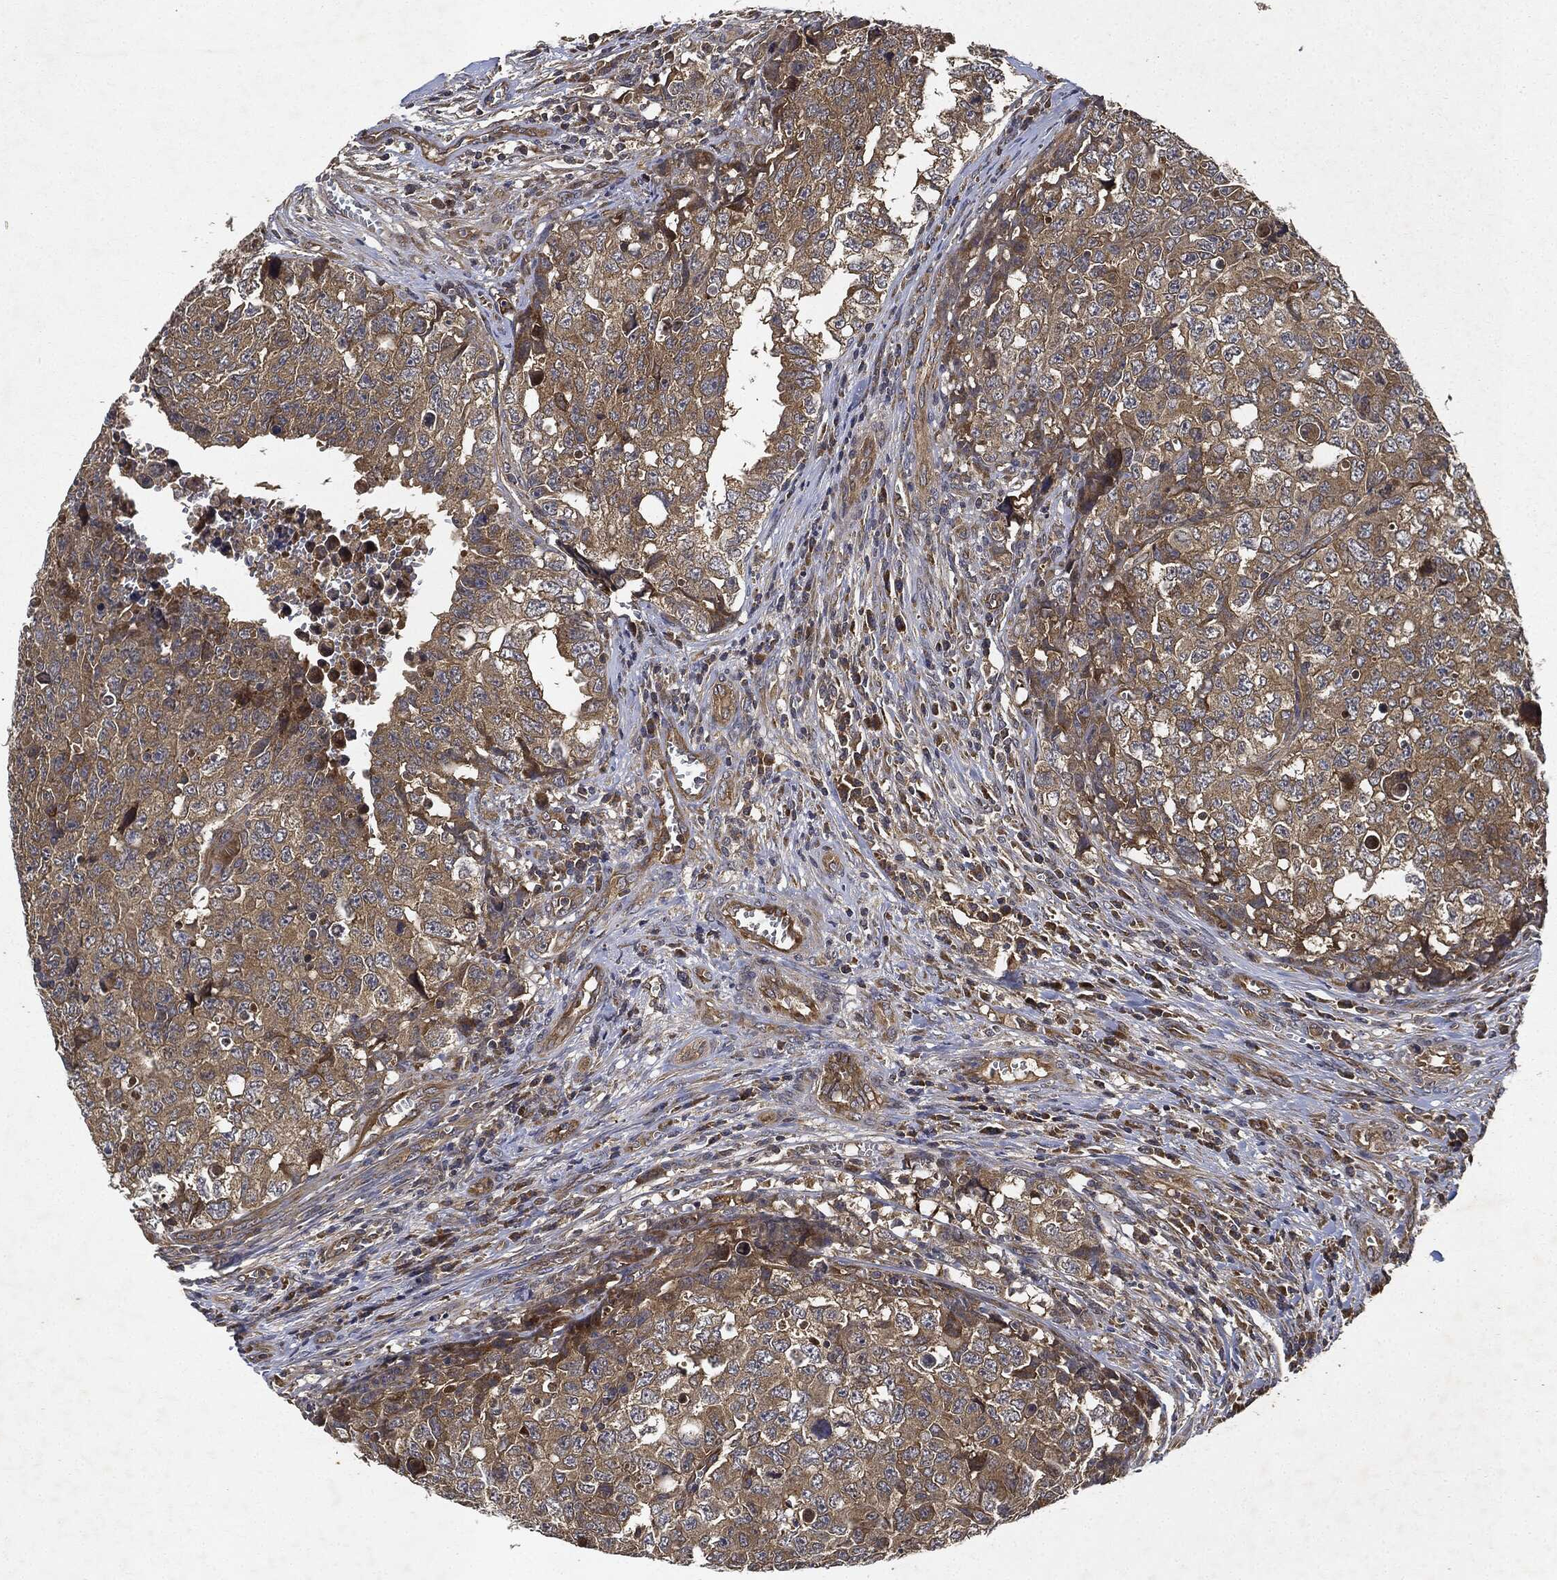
{"staining": {"intensity": "weak", "quantity": ">75%", "location": "cytoplasmic/membranous"}, "tissue": "testis cancer", "cell_type": "Tumor cells", "image_type": "cancer", "snomed": [{"axis": "morphology", "description": "Carcinoma, Embryonal, NOS"}, {"axis": "topography", "description": "Testis"}], "caption": "Weak cytoplasmic/membranous staining for a protein is seen in approximately >75% of tumor cells of testis embryonal carcinoma using immunohistochemistry.", "gene": "MLST8", "patient": {"sex": "male", "age": 23}}